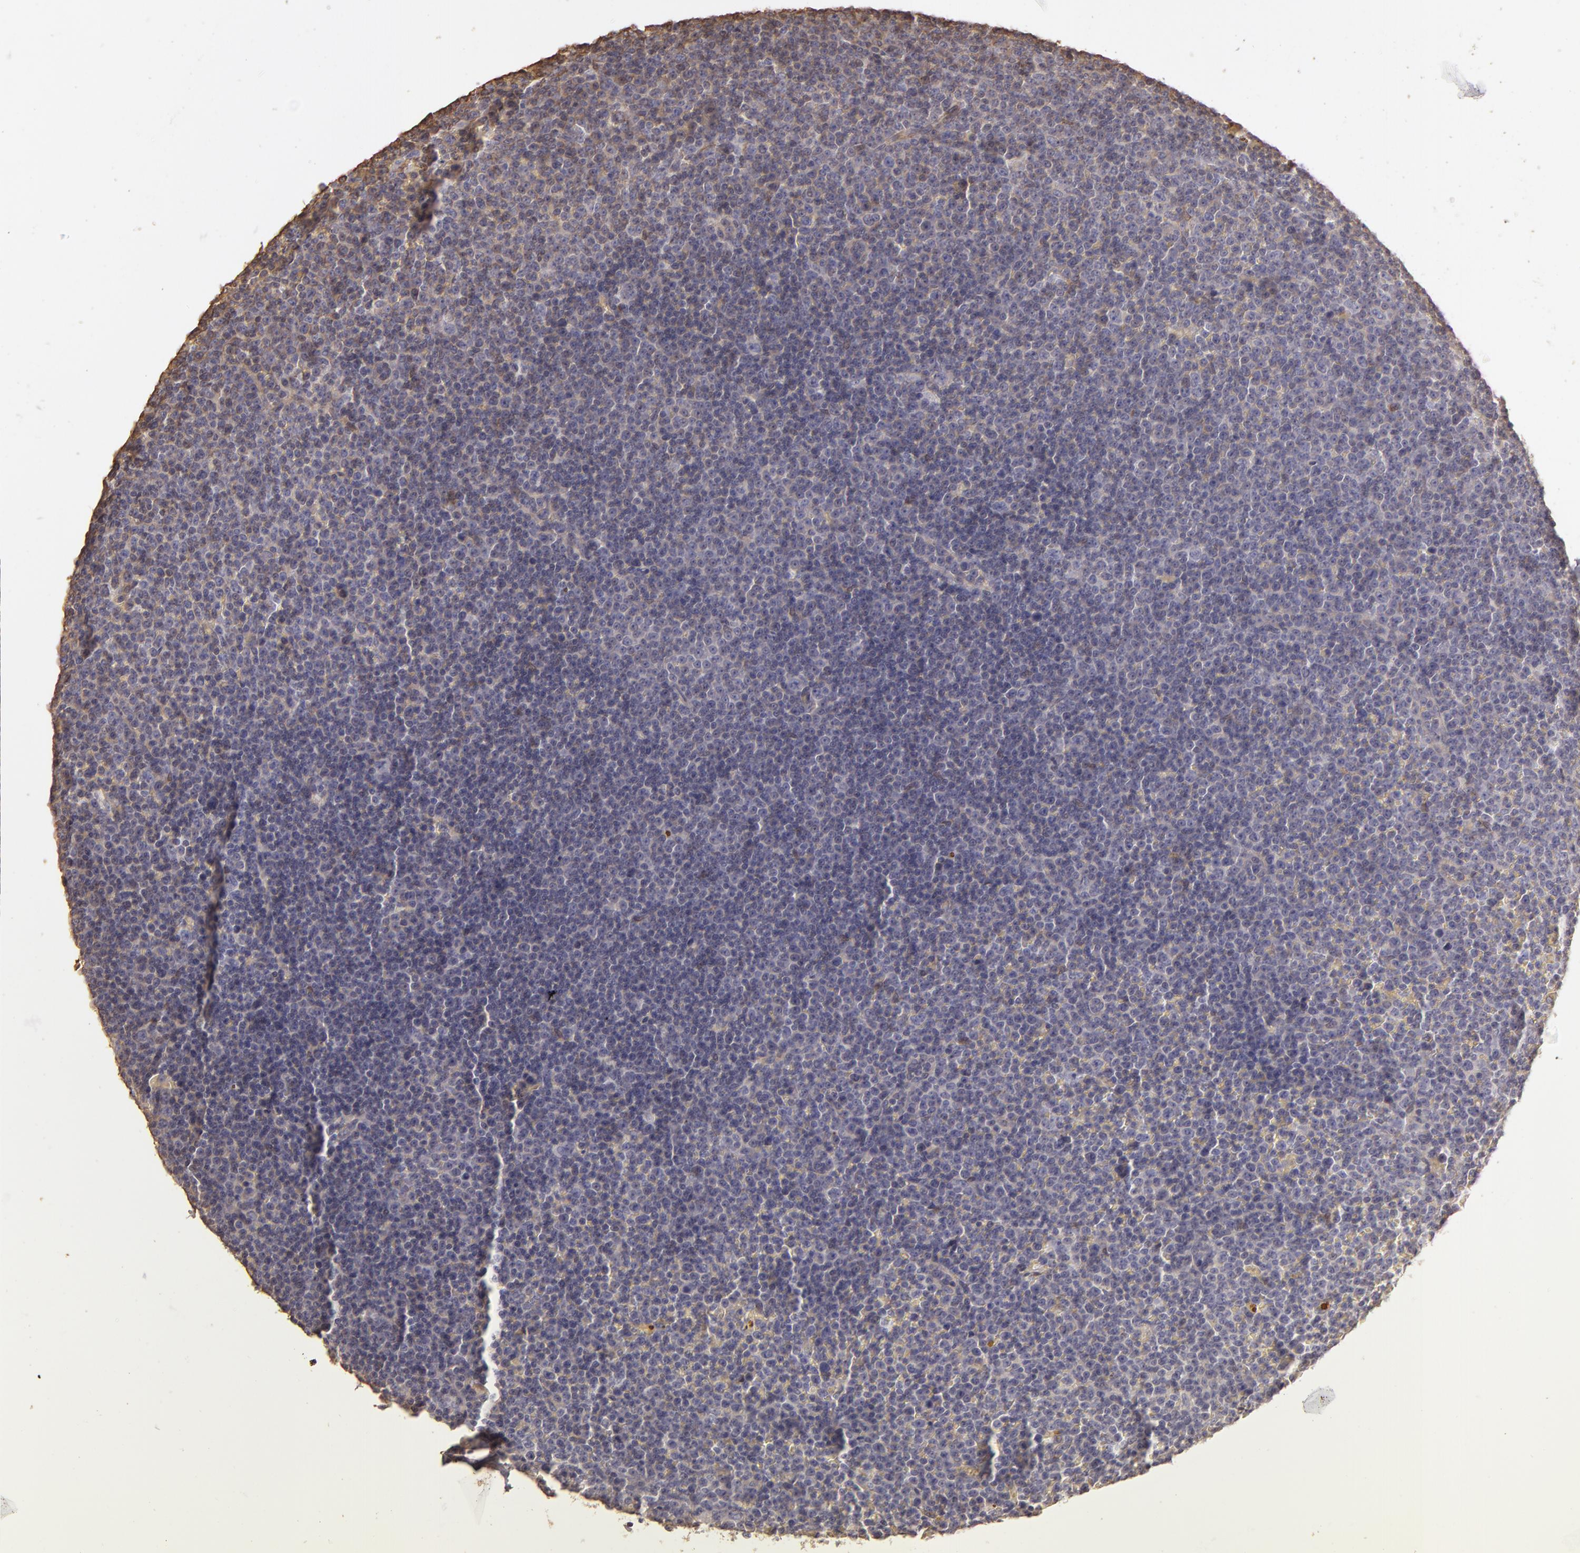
{"staining": {"intensity": "negative", "quantity": "none", "location": "none"}, "tissue": "lymphoma", "cell_type": "Tumor cells", "image_type": "cancer", "snomed": [{"axis": "morphology", "description": "Malignant lymphoma, non-Hodgkin's type, Low grade"}, {"axis": "topography", "description": "Lymph node"}], "caption": "Tumor cells are negative for brown protein staining in low-grade malignant lymphoma, non-Hodgkin's type.", "gene": "HSPB6", "patient": {"sex": "male", "age": 50}}